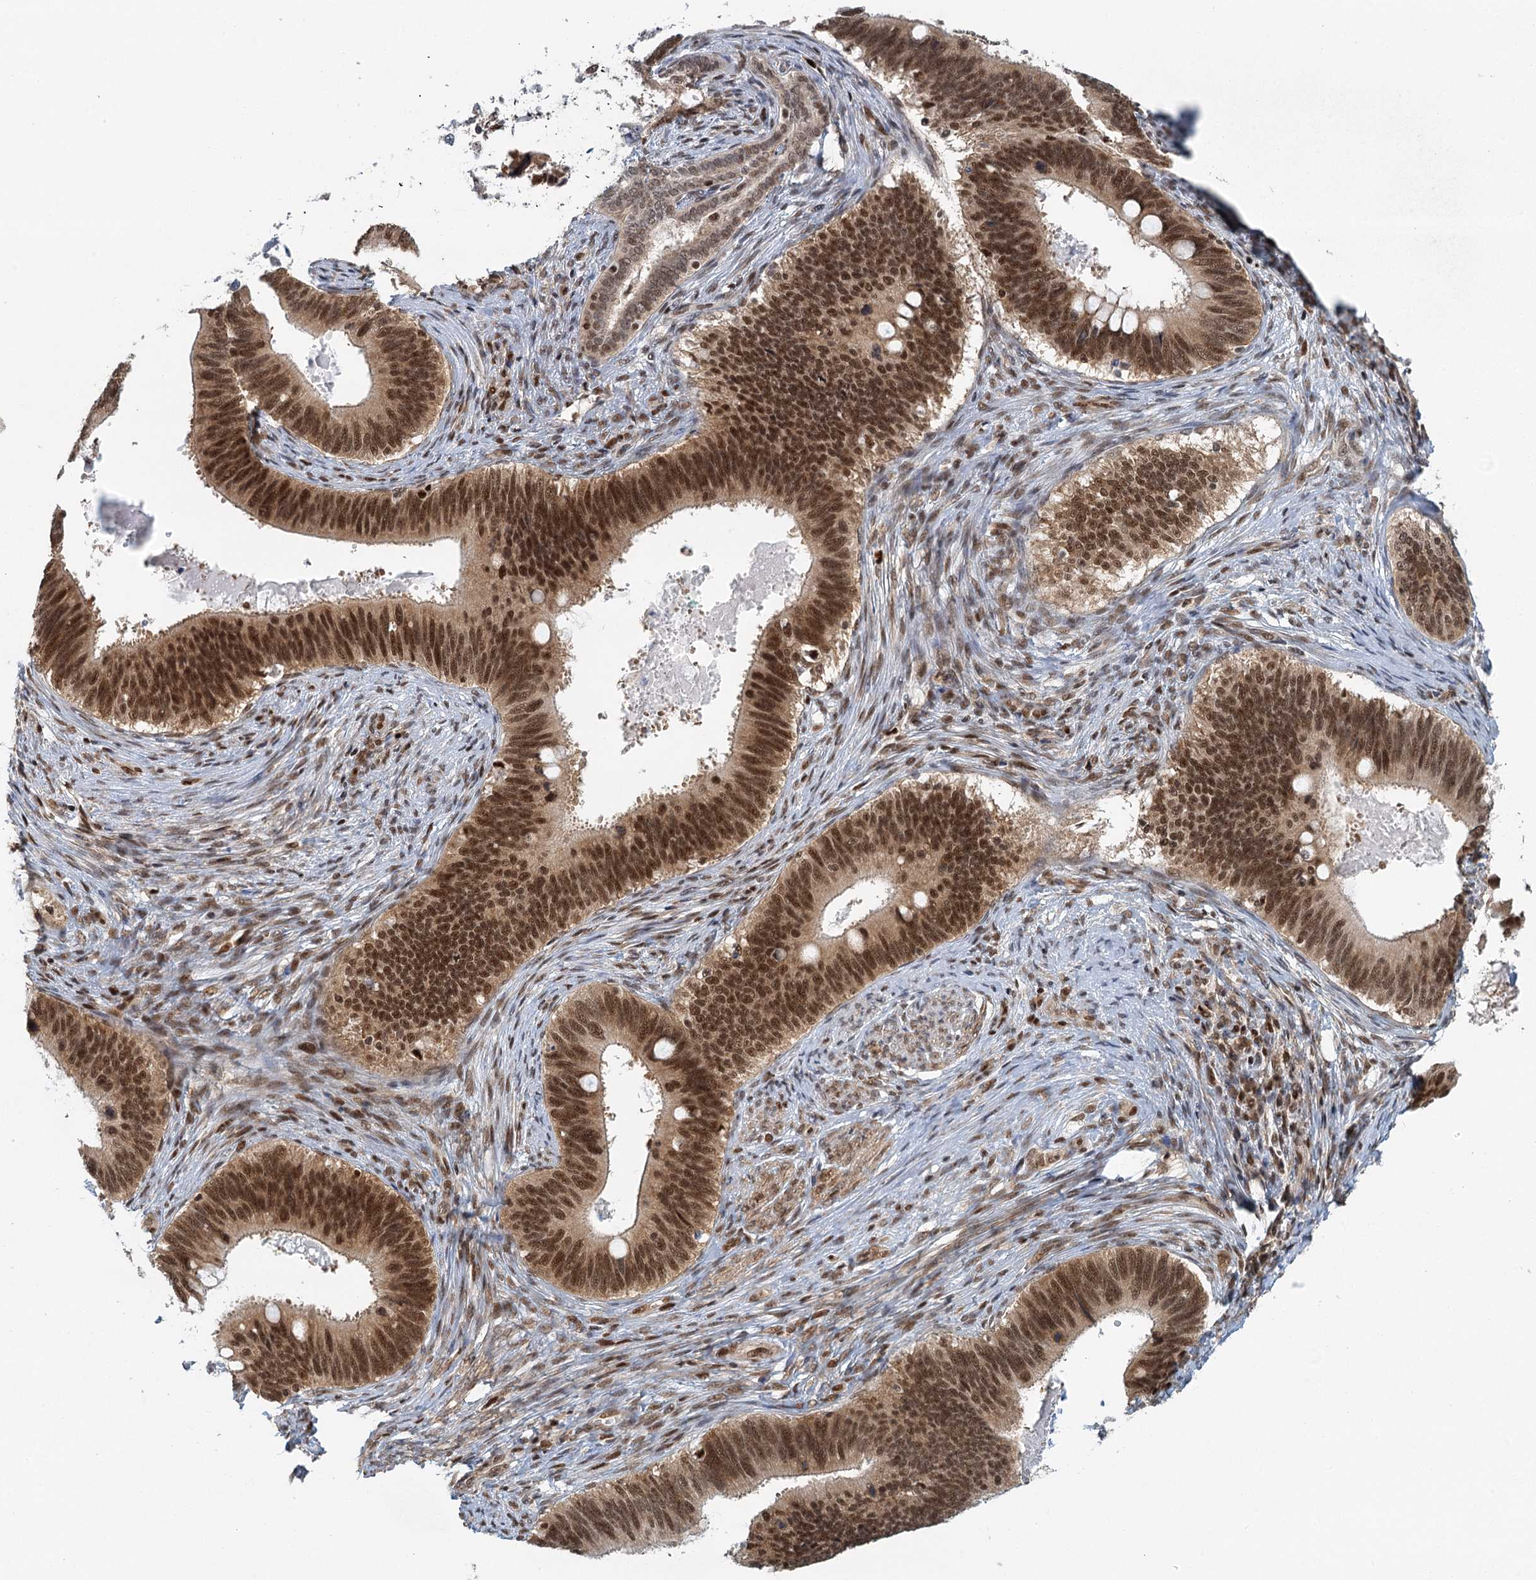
{"staining": {"intensity": "strong", "quantity": ">75%", "location": "nuclear"}, "tissue": "cervical cancer", "cell_type": "Tumor cells", "image_type": "cancer", "snomed": [{"axis": "morphology", "description": "Adenocarcinoma, NOS"}, {"axis": "topography", "description": "Cervix"}], "caption": "The image exhibits a brown stain indicating the presence of a protein in the nuclear of tumor cells in cervical adenocarcinoma.", "gene": "GPATCH11", "patient": {"sex": "female", "age": 42}}